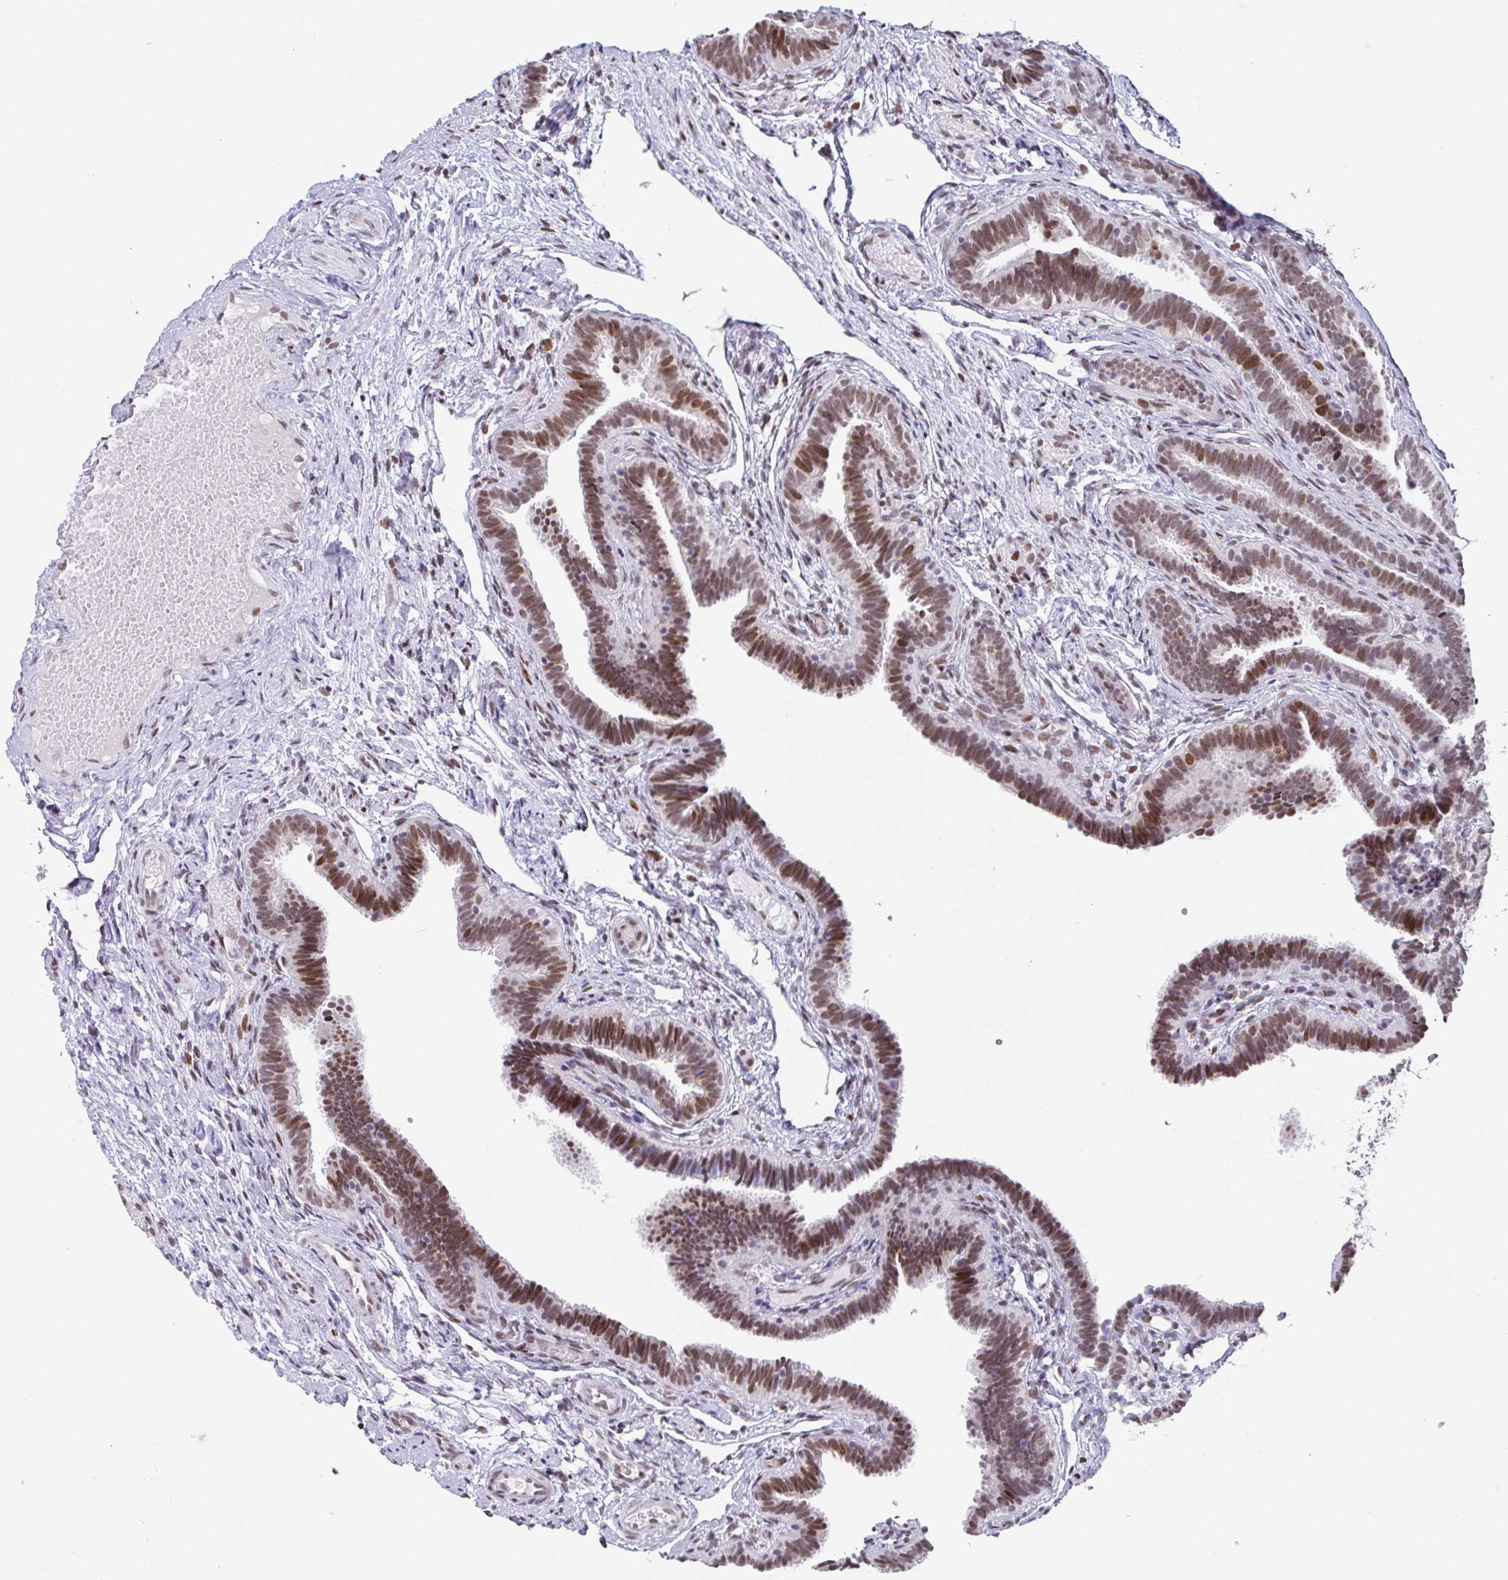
{"staining": {"intensity": "moderate", "quantity": ">75%", "location": "nuclear"}, "tissue": "fallopian tube", "cell_type": "Glandular cells", "image_type": "normal", "snomed": [{"axis": "morphology", "description": "Normal tissue, NOS"}, {"axis": "topography", "description": "Fallopian tube"}], "caption": "Protein positivity by immunohistochemistry exhibits moderate nuclear staining in about >75% of glandular cells in benign fallopian tube.", "gene": "CLP1", "patient": {"sex": "female", "age": 37}}